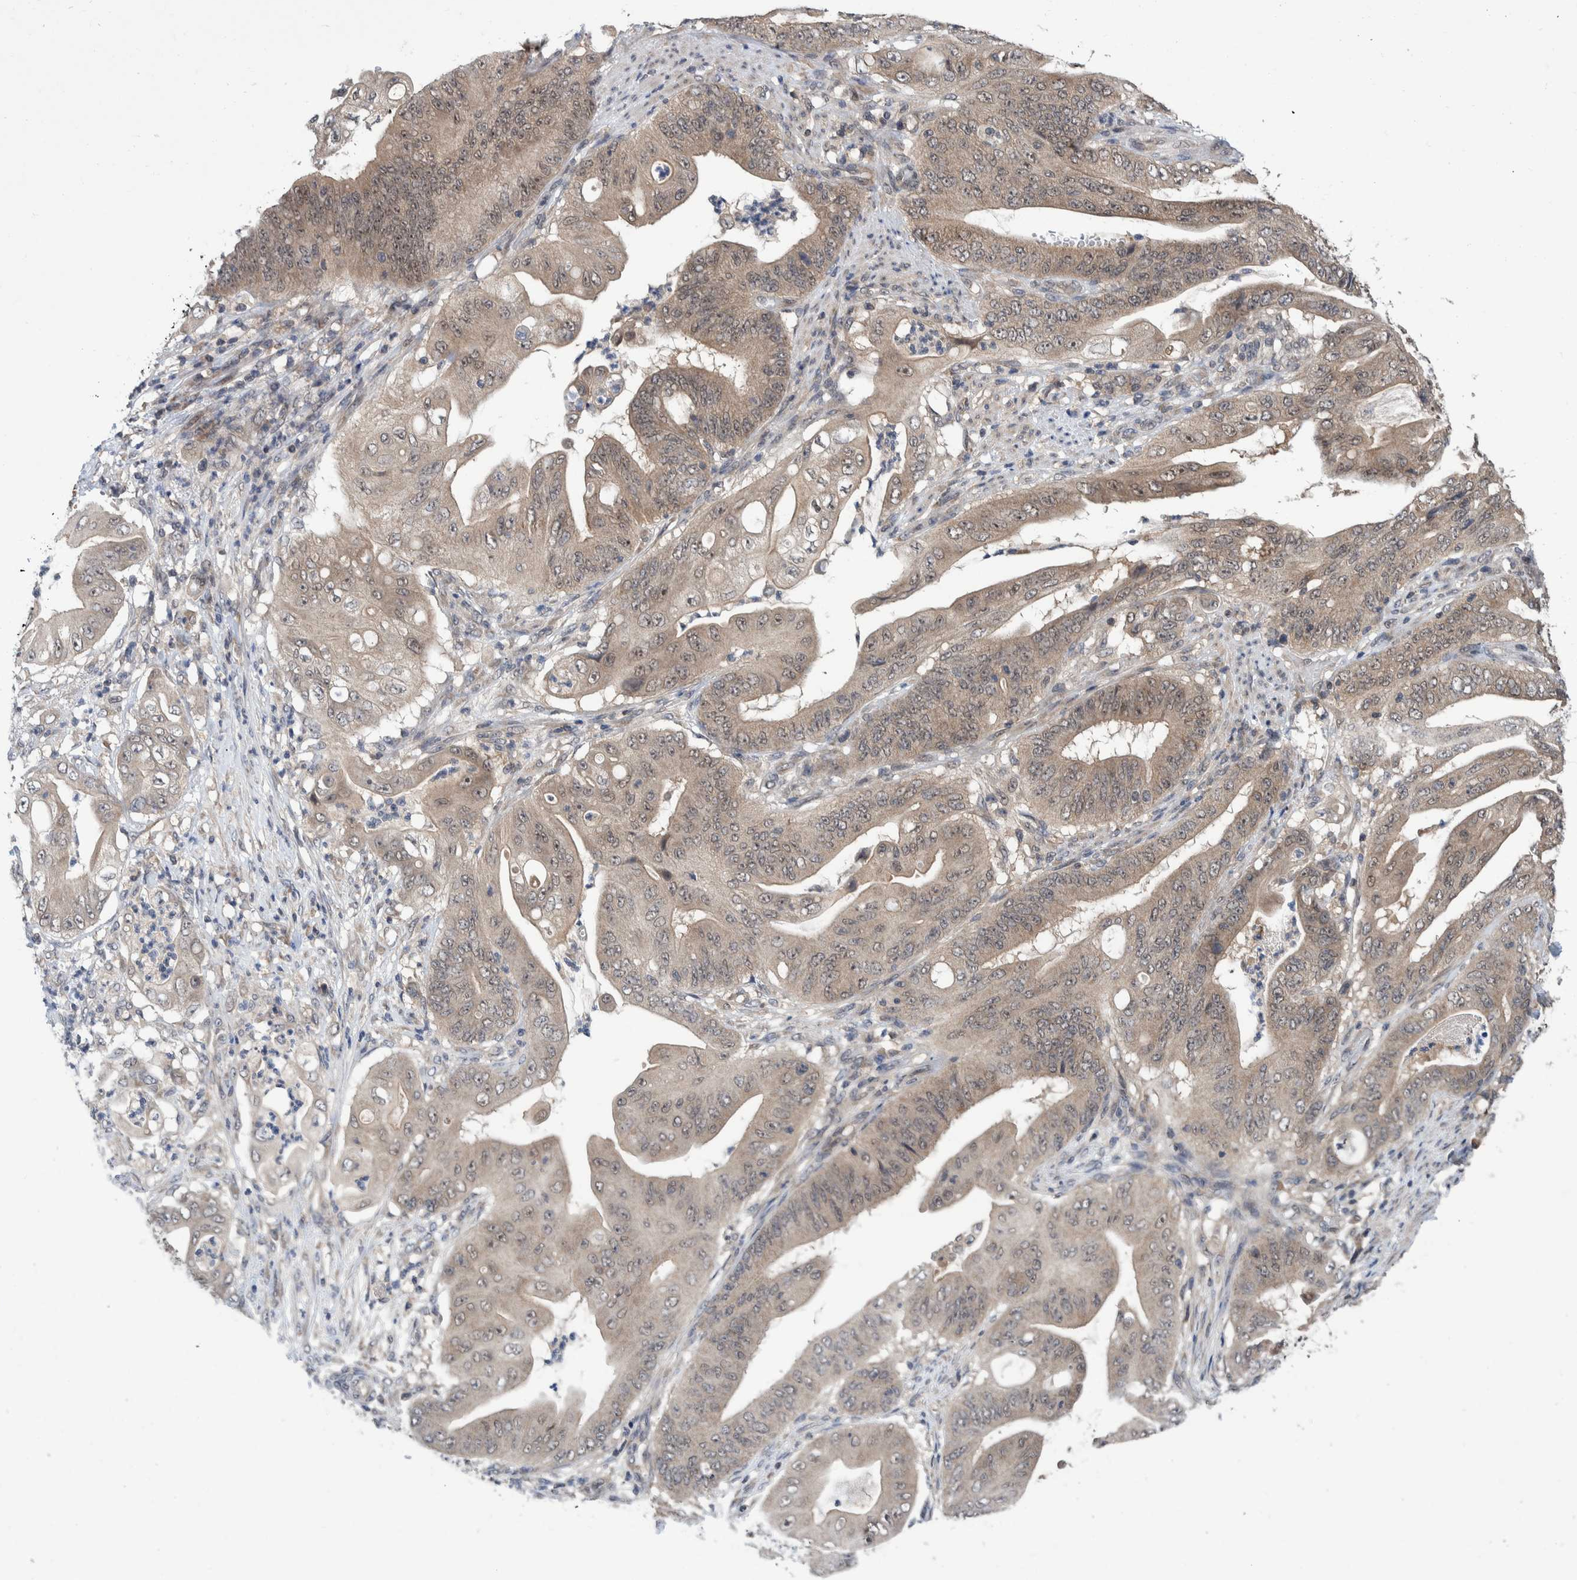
{"staining": {"intensity": "weak", "quantity": "25%-75%", "location": "cytoplasmic/membranous,nuclear"}, "tissue": "stomach cancer", "cell_type": "Tumor cells", "image_type": "cancer", "snomed": [{"axis": "morphology", "description": "Adenocarcinoma, NOS"}, {"axis": "topography", "description": "Stomach"}], "caption": "Adenocarcinoma (stomach) was stained to show a protein in brown. There is low levels of weak cytoplasmic/membranous and nuclear staining in approximately 25%-75% of tumor cells. Using DAB (3,3'-diaminobenzidine) (brown) and hematoxylin (blue) stains, captured at high magnification using brightfield microscopy.", "gene": "PLPBP", "patient": {"sex": "female", "age": 73}}